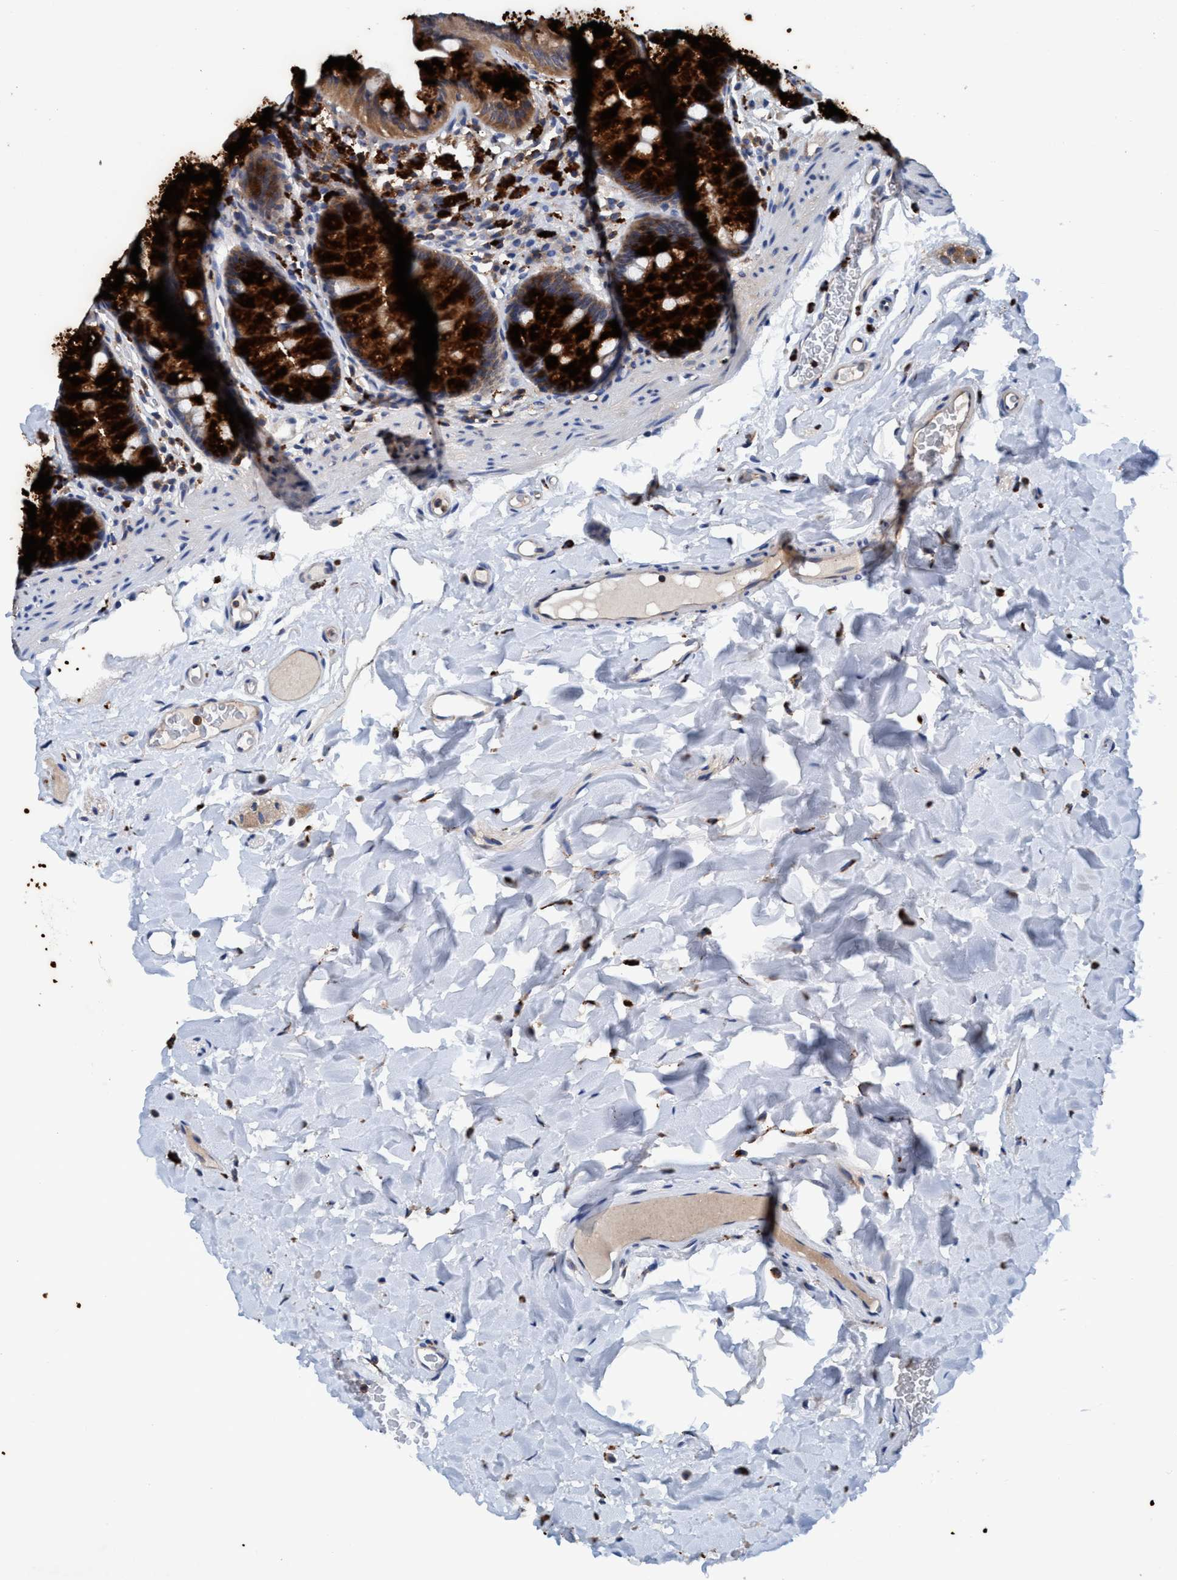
{"staining": {"intensity": "negative", "quantity": "none", "location": "none"}, "tissue": "colon", "cell_type": "Endothelial cells", "image_type": "normal", "snomed": [{"axis": "morphology", "description": "Normal tissue, NOS"}, {"axis": "topography", "description": "Colon"}], "caption": "Colon stained for a protein using IHC reveals no expression endothelial cells.", "gene": "ENDOG", "patient": {"sex": "female", "age": 55}}